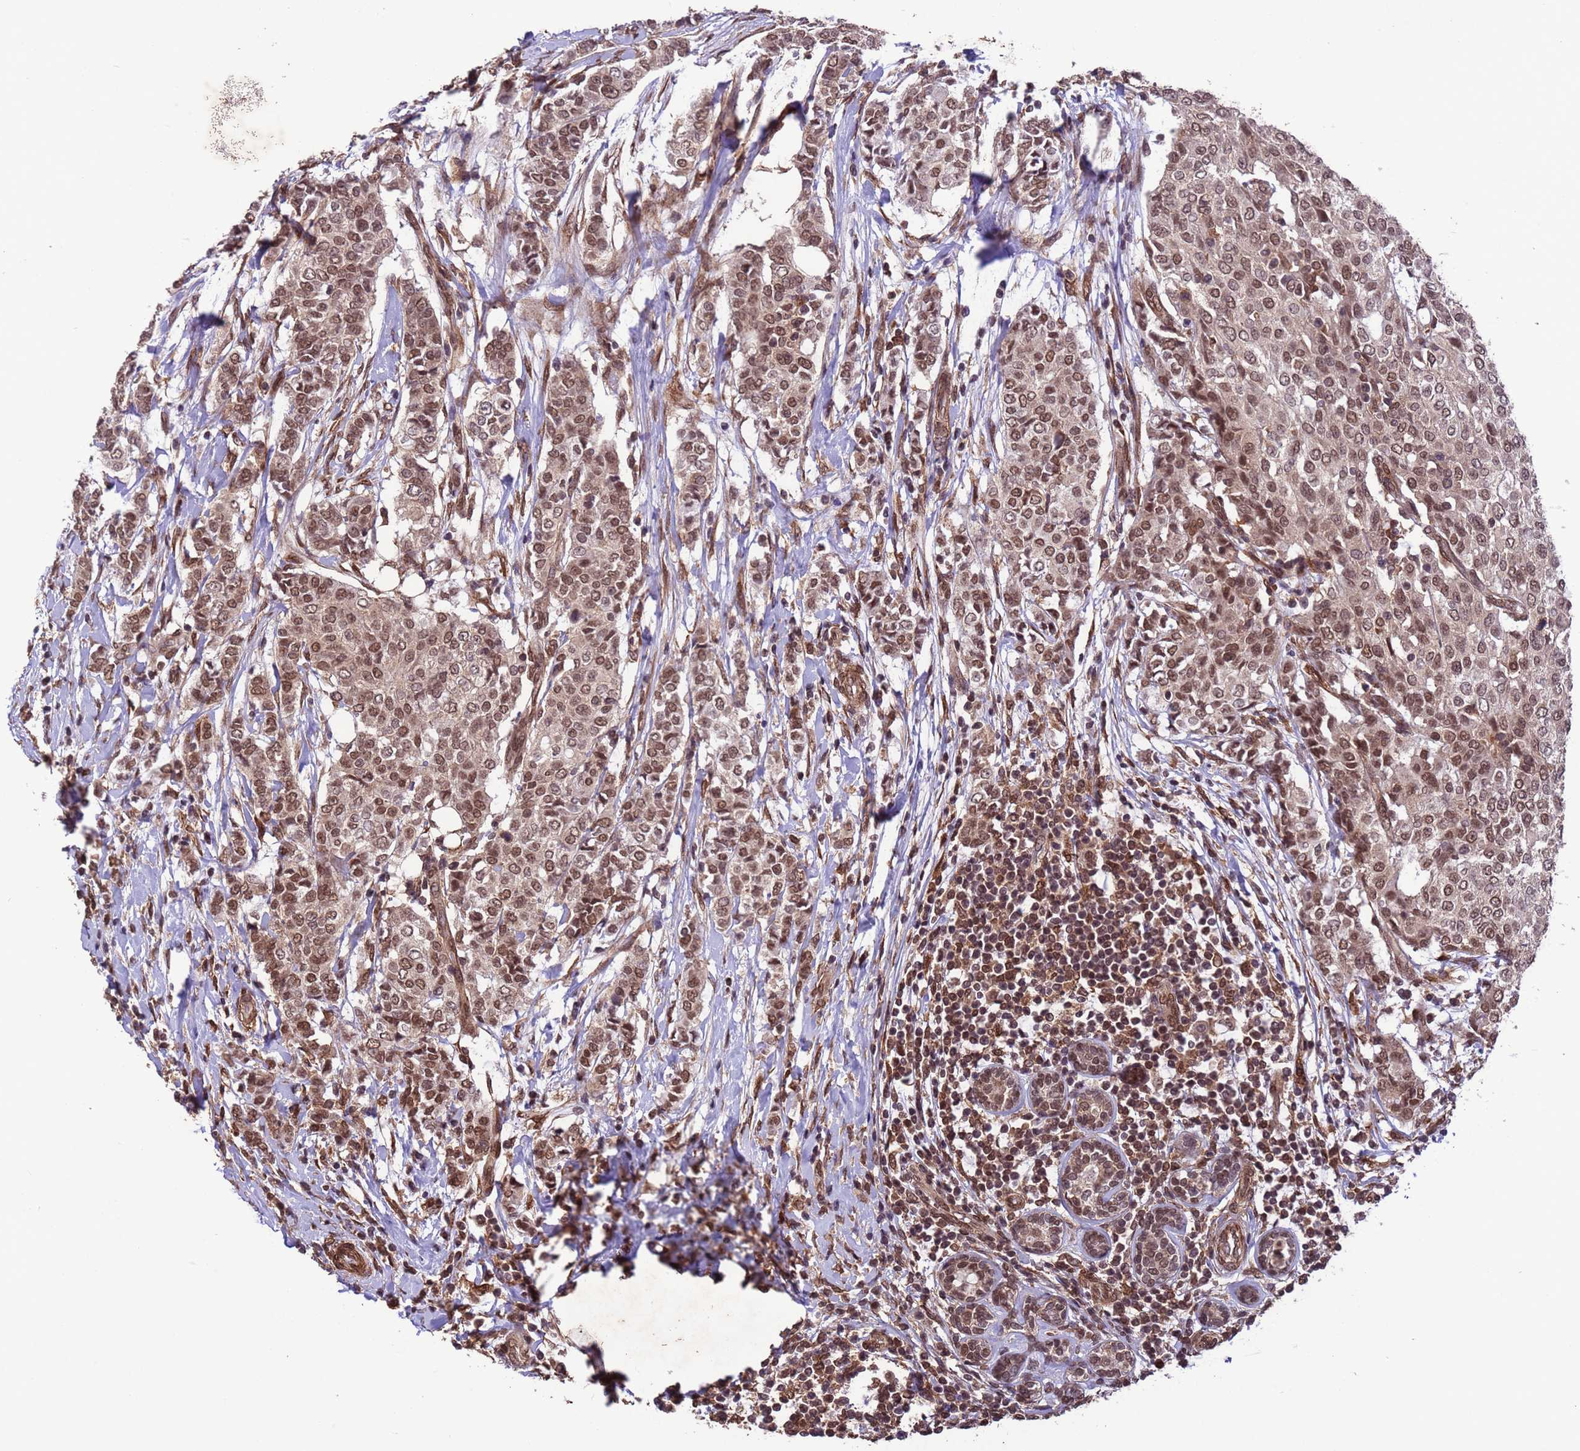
{"staining": {"intensity": "moderate", "quantity": ">75%", "location": "cytoplasmic/membranous,nuclear"}, "tissue": "breast cancer", "cell_type": "Tumor cells", "image_type": "cancer", "snomed": [{"axis": "morphology", "description": "Lobular carcinoma"}, {"axis": "topography", "description": "Breast"}], "caption": "Moderate cytoplasmic/membranous and nuclear protein staining is appreciated in about >75% of tumor cells in breast cancer. The staining is performed using DAB (3,3'-diaminobenzidine) brown chromogen to label protein expression. The nuclei are counter-stained blue using hematoxylin.", "gene": "VSTM4", "patient": {"sex": "female", "age": 51}}